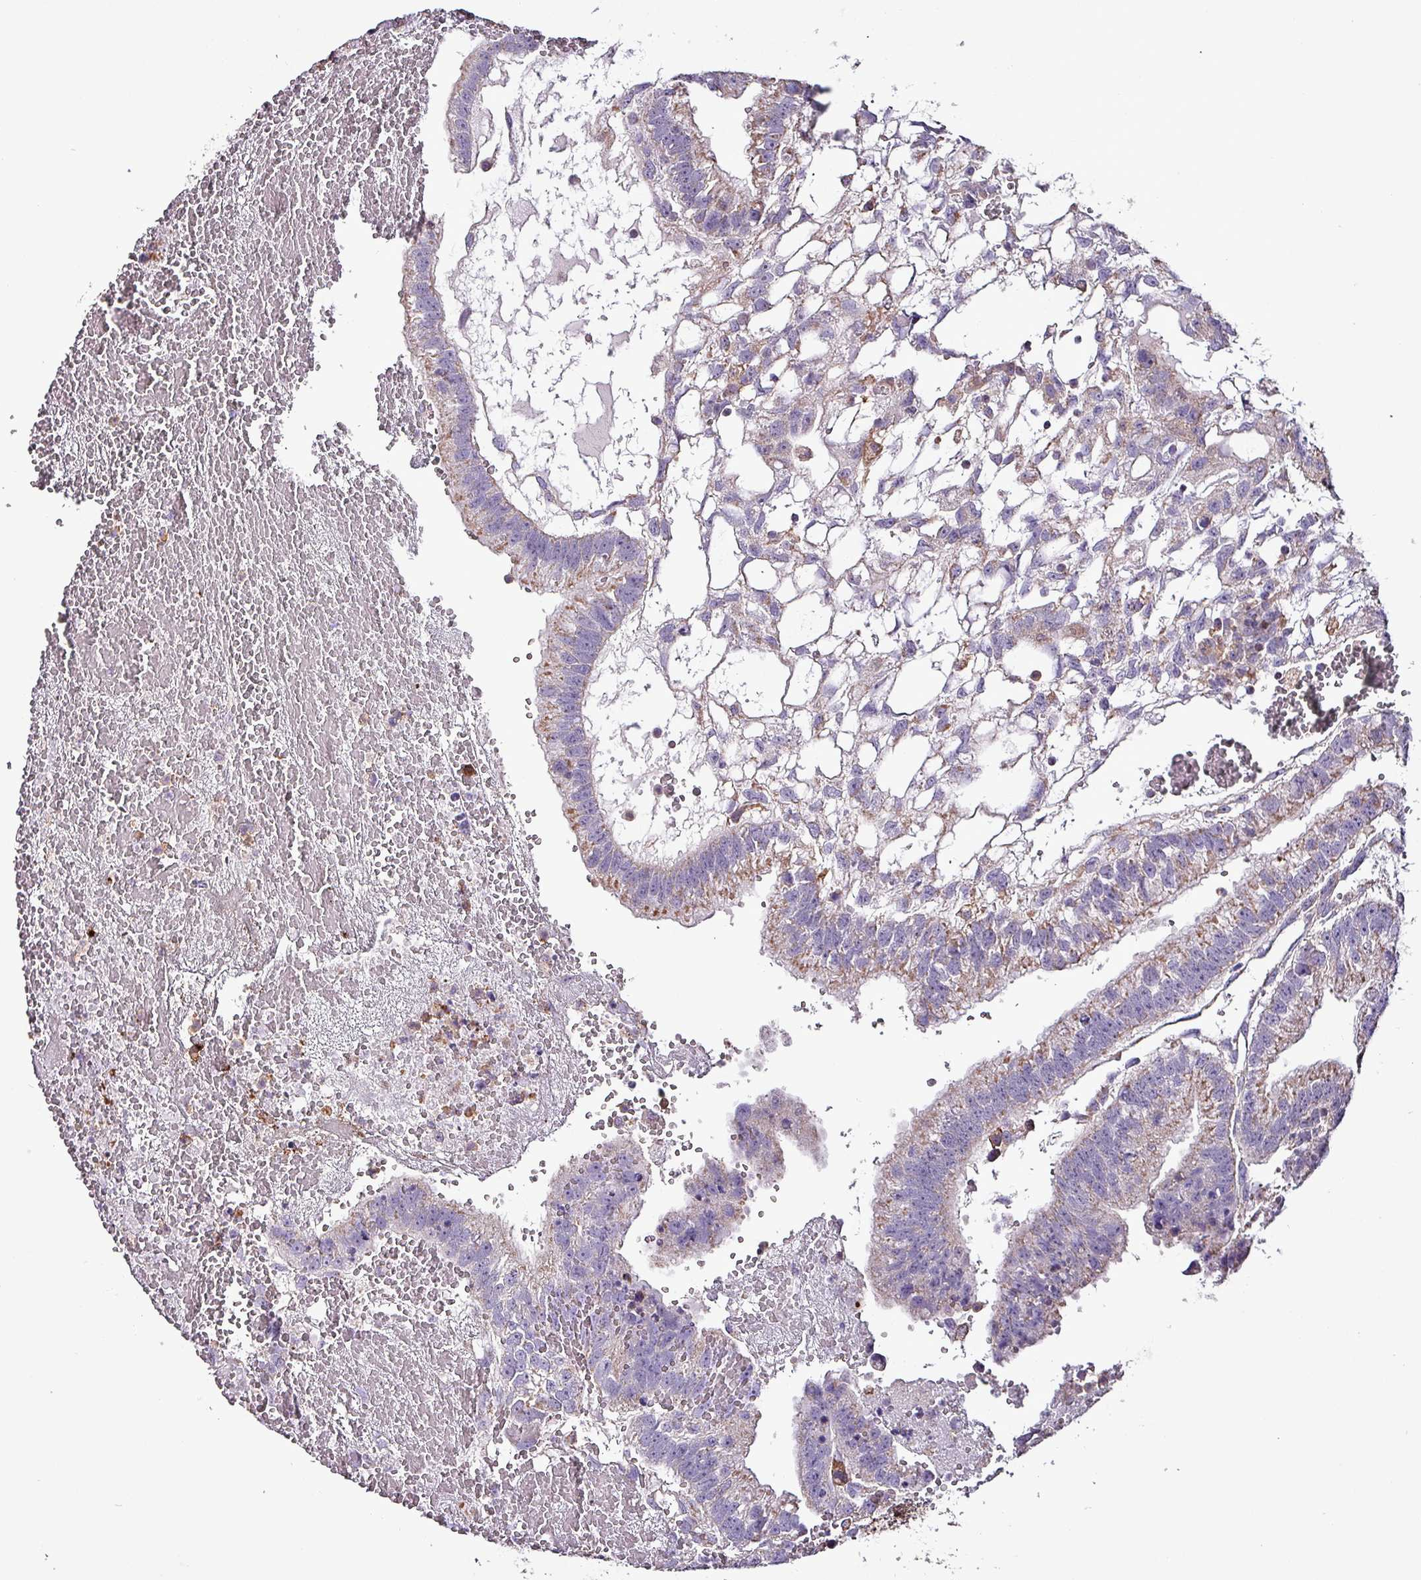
{"staining": {"intensity": "moderate", "quantity": "<25%", "location": "cytoplasmic/membranous"}, "tissue": "testis cancer", "cell_type": "Tumor cells", "image_type": "cancer", "snomed": [{"axis": "morphology", "description": "Normal tissue, NOS"}, {"axis": "morphology", "description": "Carcinoma, Embryonal, NOS"}, {"axis": "topography", "description": "Testis"}], "caption": "Immunohistochemistry (IHC) photomicrograph of neoplastic tissue: testis embryonal carcinoma stained using immunohistochemistry (IHC) demonstrates low levels of moderate protein expression localized specifically in the cytoplasmic/membranous of tumor cells, appearing as a cytoplasmic/membranous brown color.", "gene": "SCIN", "patient": {"sex": "male", "age": 32}}